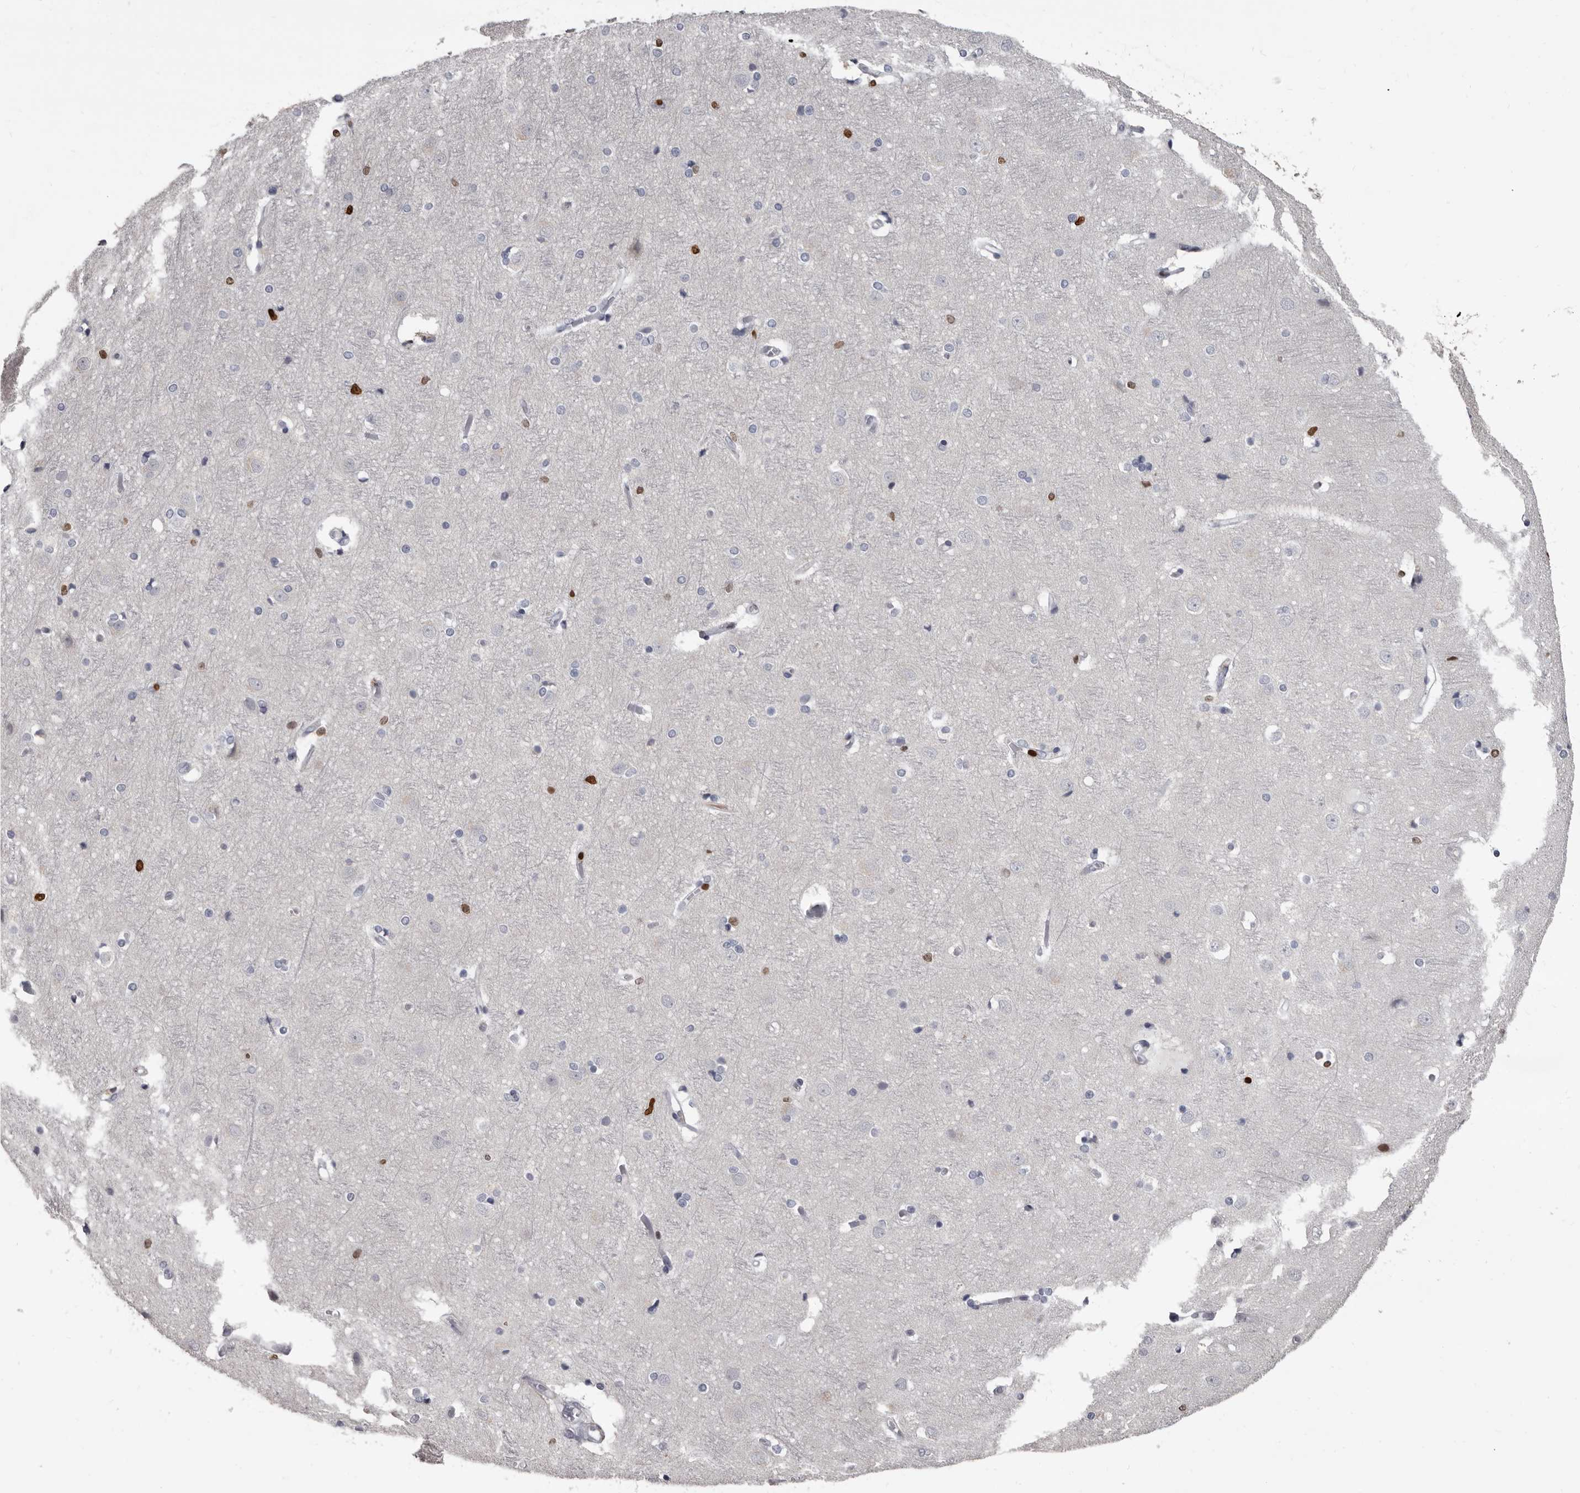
{"staining": {"intensity": "weak", "quantity": "<25%", "location": "nuclear"}, "tissue": "cerebral cortex", "cell_type": "Endothelial cells", "image_type": "normal", "snomed": [{"axis": "morphology", "description": "Normal tissue, NOS"}, {"axis": "topography", "description": "Cerebral cortex"}], "caption": "Immunohistochemistry of benign human cerebral cortex demonstrates no expression in endothelial cells. (Brightfield microscopy of DAB immunohistochemistry (IHC) at high magnification).", "gene": "AHR", "patient": {"sex": "male", "age": 54}}